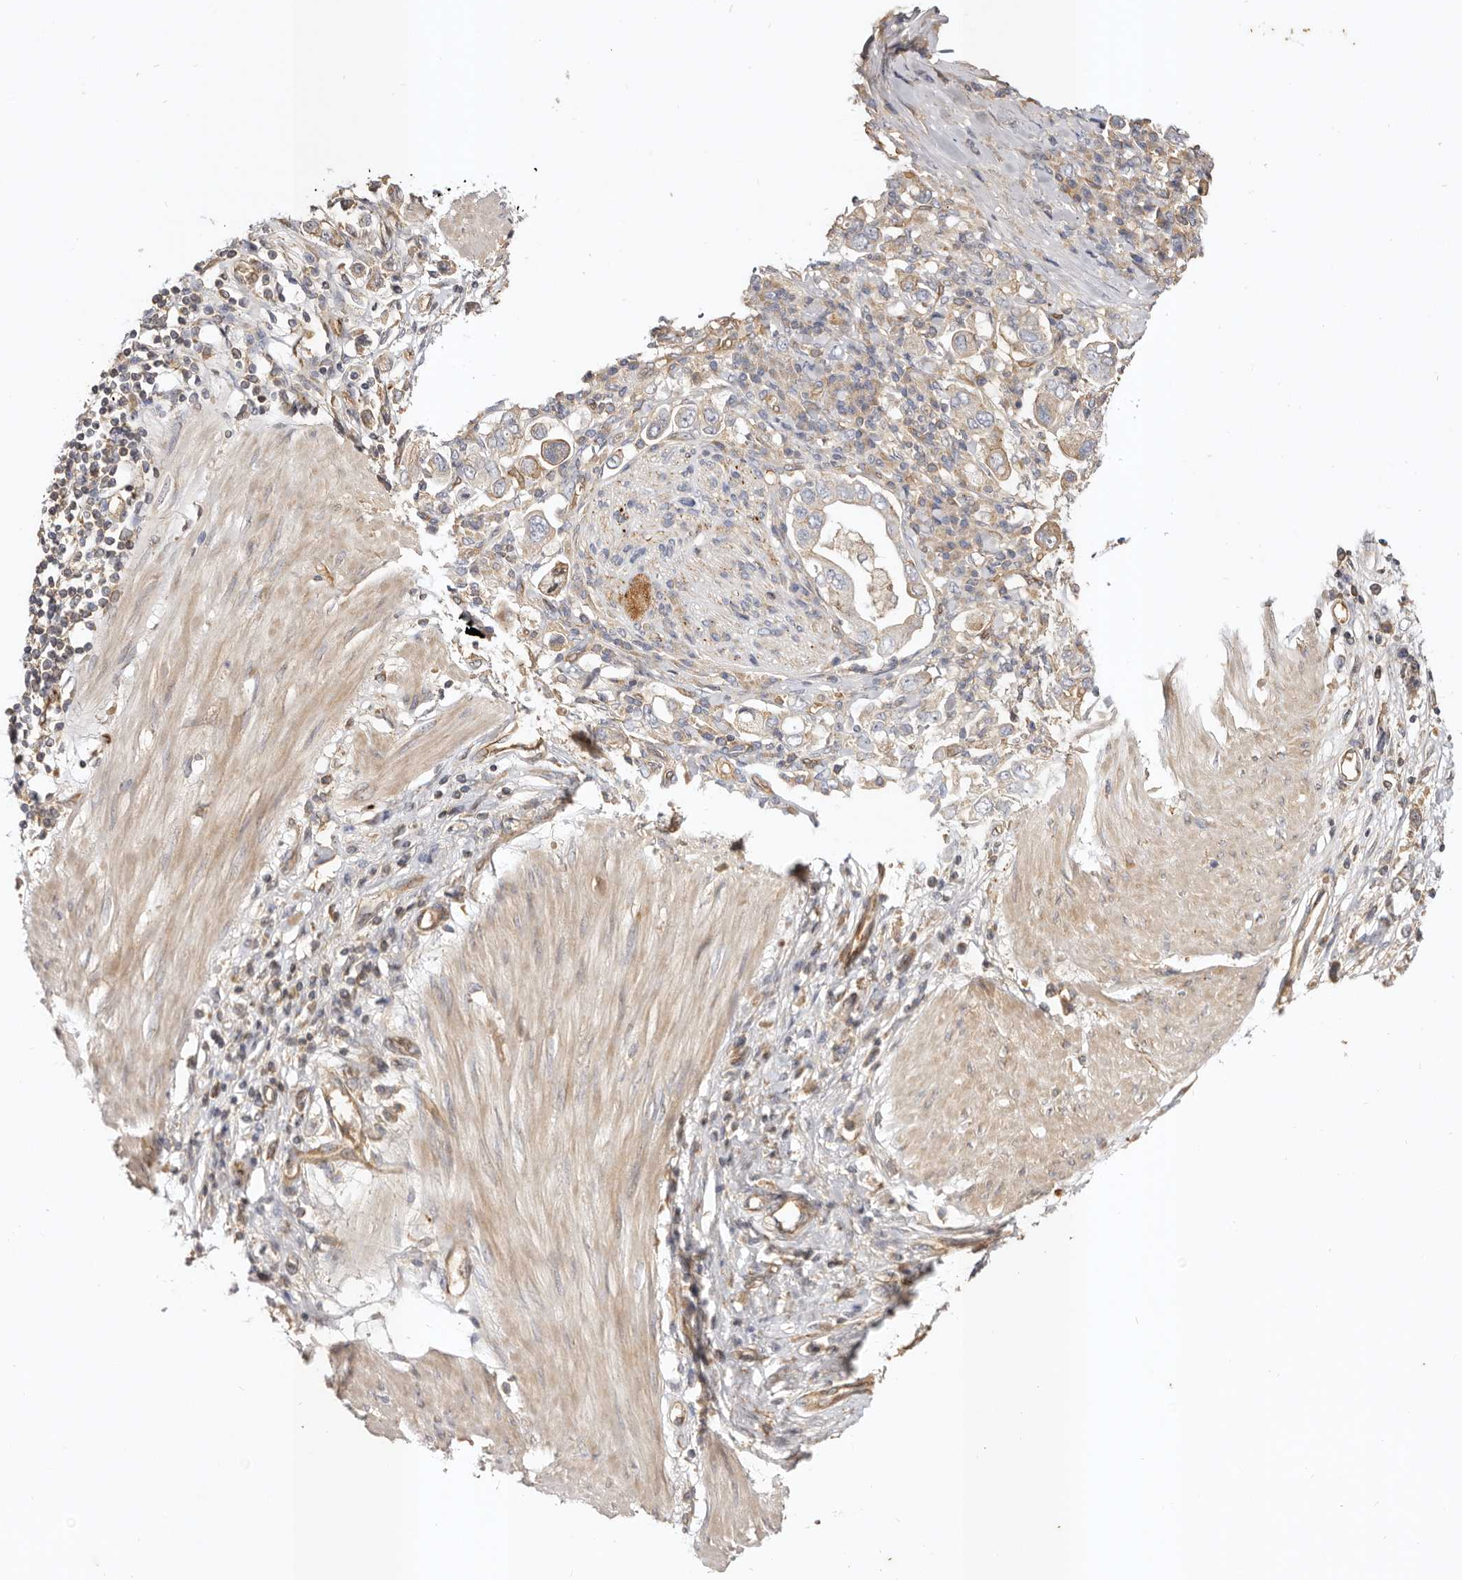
{"staining": {"intensity": "moderate", "quantity": ">75%", "location": "cytoplasmic/membranous"}, "tissue": "stomach cancer", "cell_type": "Tumor cells", "image_type": "cancer", "snomed": [{"axis": "morphology", "description": "Adenocarcinoma, NOS"}, {"axis": "topography", "description": "Stomach"}], "caption": "Immunohistochemical staining of human adenocarcinoma (stomach) reveals medium levels of moderate cytoplasmic/membranous protein staining in approximately >75% of tumor cells.", "gene": "ADAMTS9", "patient": {"sex": "female", "age": 76}}